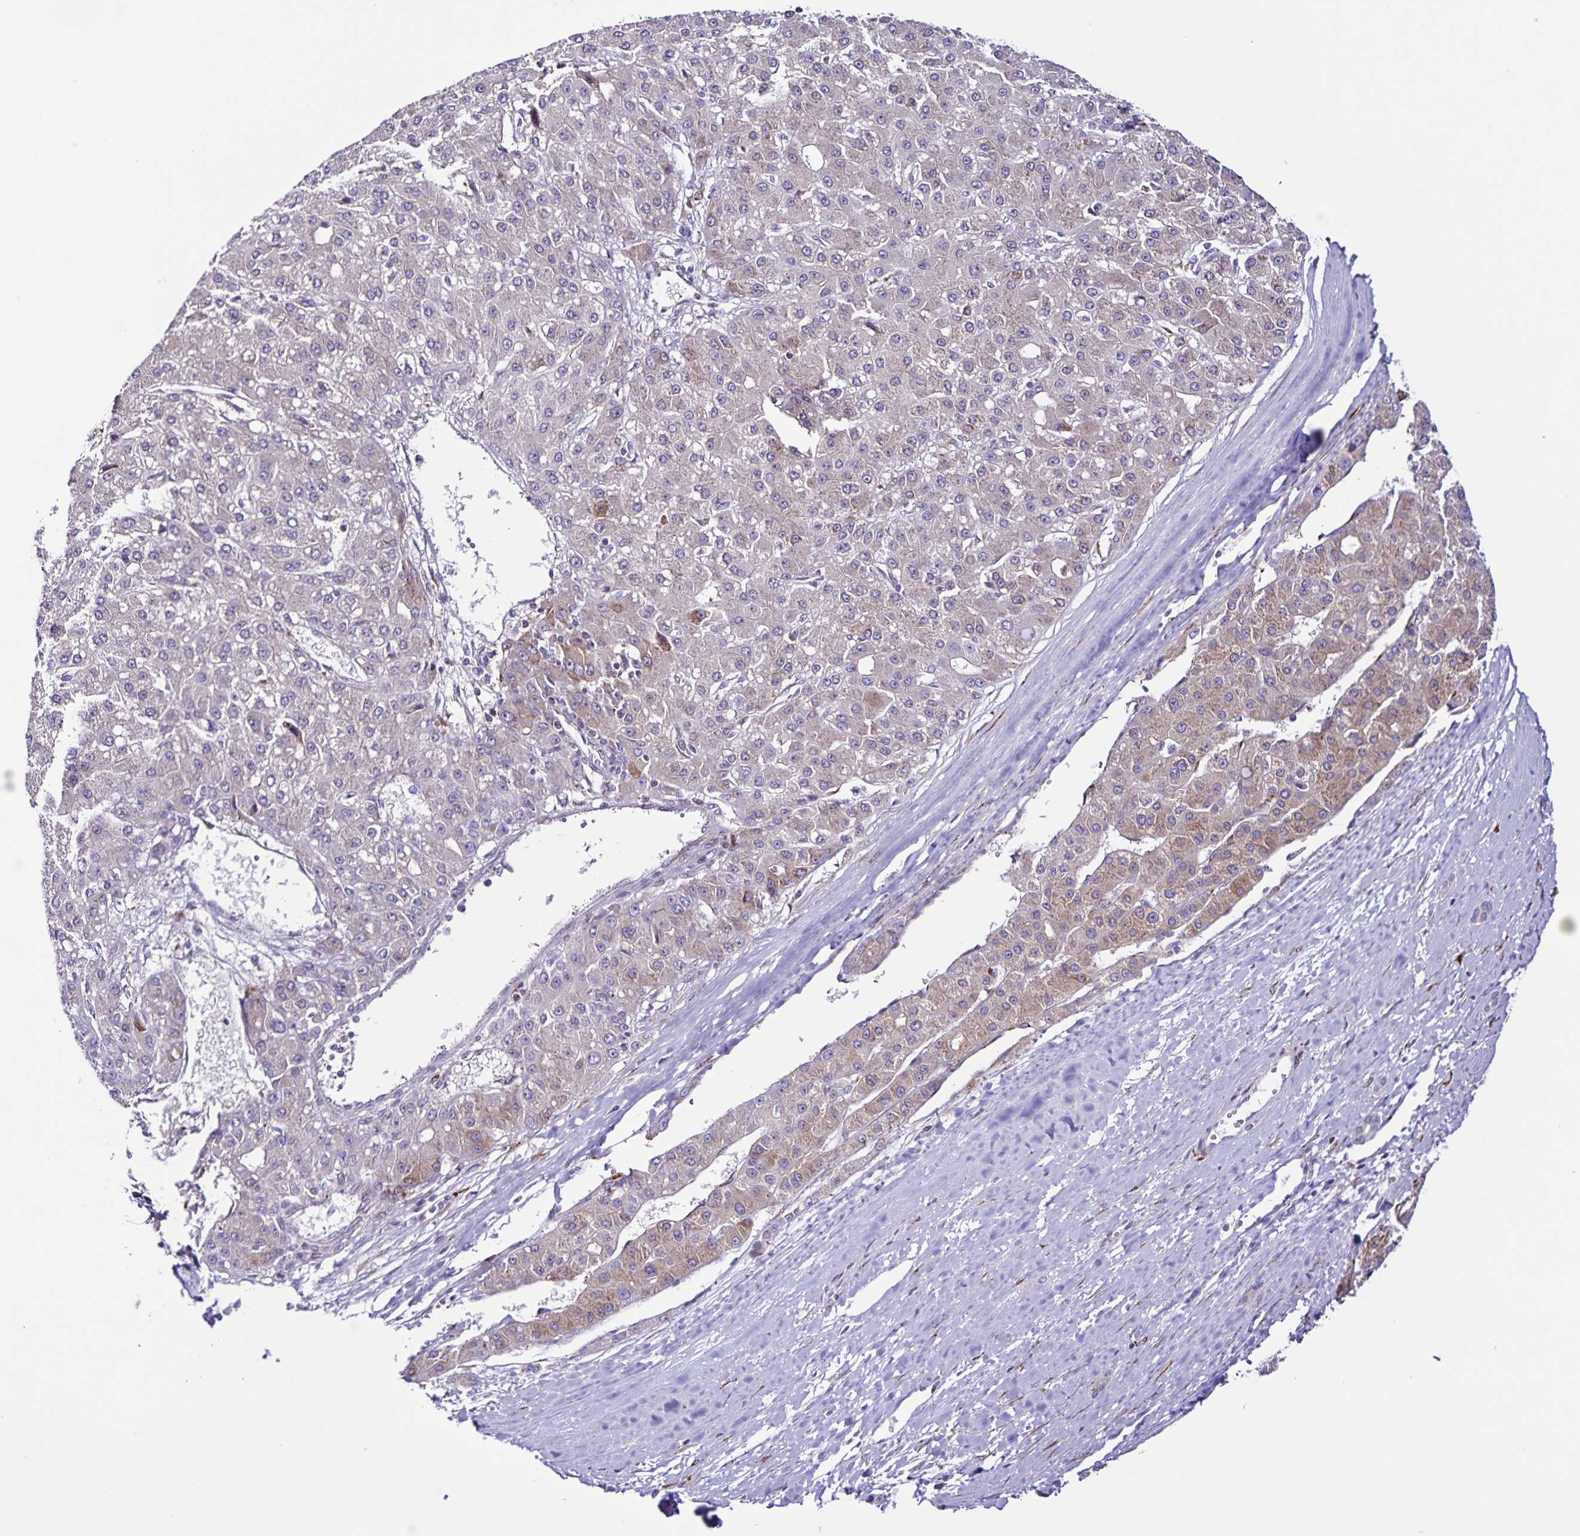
{"staining": {"intensity": "moderate", "quantity": "25%-75%", "location": "cytoplasmic/membranous"}, "tissue": "liver cancer", "cell_type": "Tumor cells", "image_type": "cancer", "snomed": [{"axis": "morphology", "description": "Carcinoma, Hepatocellular, NOS"}, {"axis": "topography", "description": "Liver"}], "caption": "The histopathology image reveals a brown stain indicating the presence of a protein in the cytoplasmic/membranous of tumor cells in liver cancer.", "gene": "OSBPL5", "patient": {"sex": "male", "age": 67}}